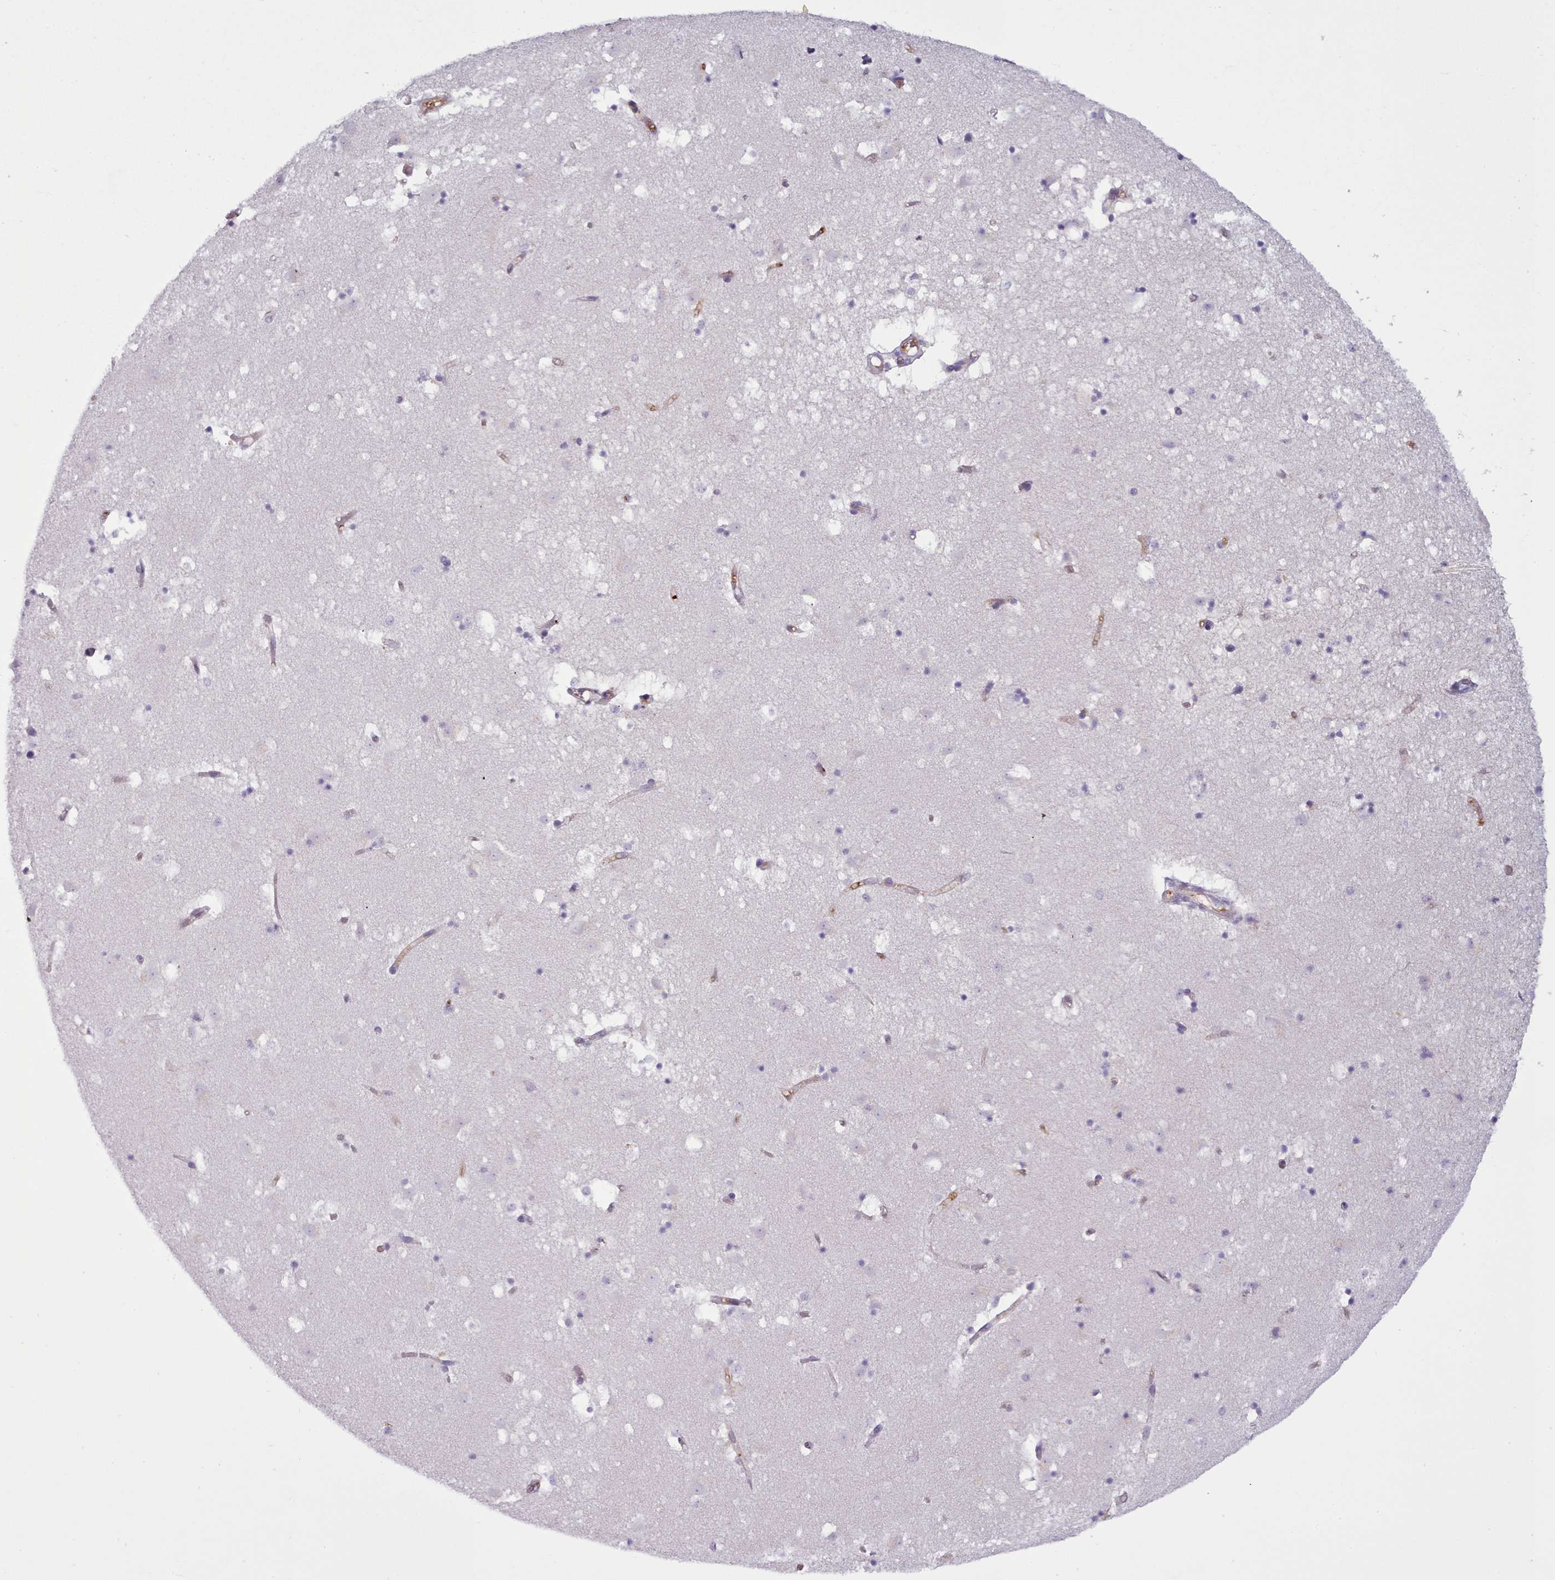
{"staining": {"intensity": "negative", "quantity": "none", "location": "none"}, "tissue": "caudate", "cell_type": "Glial cells", "image_type": "normal", "snomed": [{"axis": "morphology", "description": "Normal tissue, NOS"}, {"axis": "topography", "description": "Lateral ventricle wall"}], "caption": "A high-resolution image shows IHC staining of unremarkable caudate, which reveals no significant expression in glial cells. (Brightfield microscopy of DAB (3,3'-diaminobenzidine) IHC at high magnification).", "gene": "NDST2", "patient": {"sex": "male", "age": 58}}